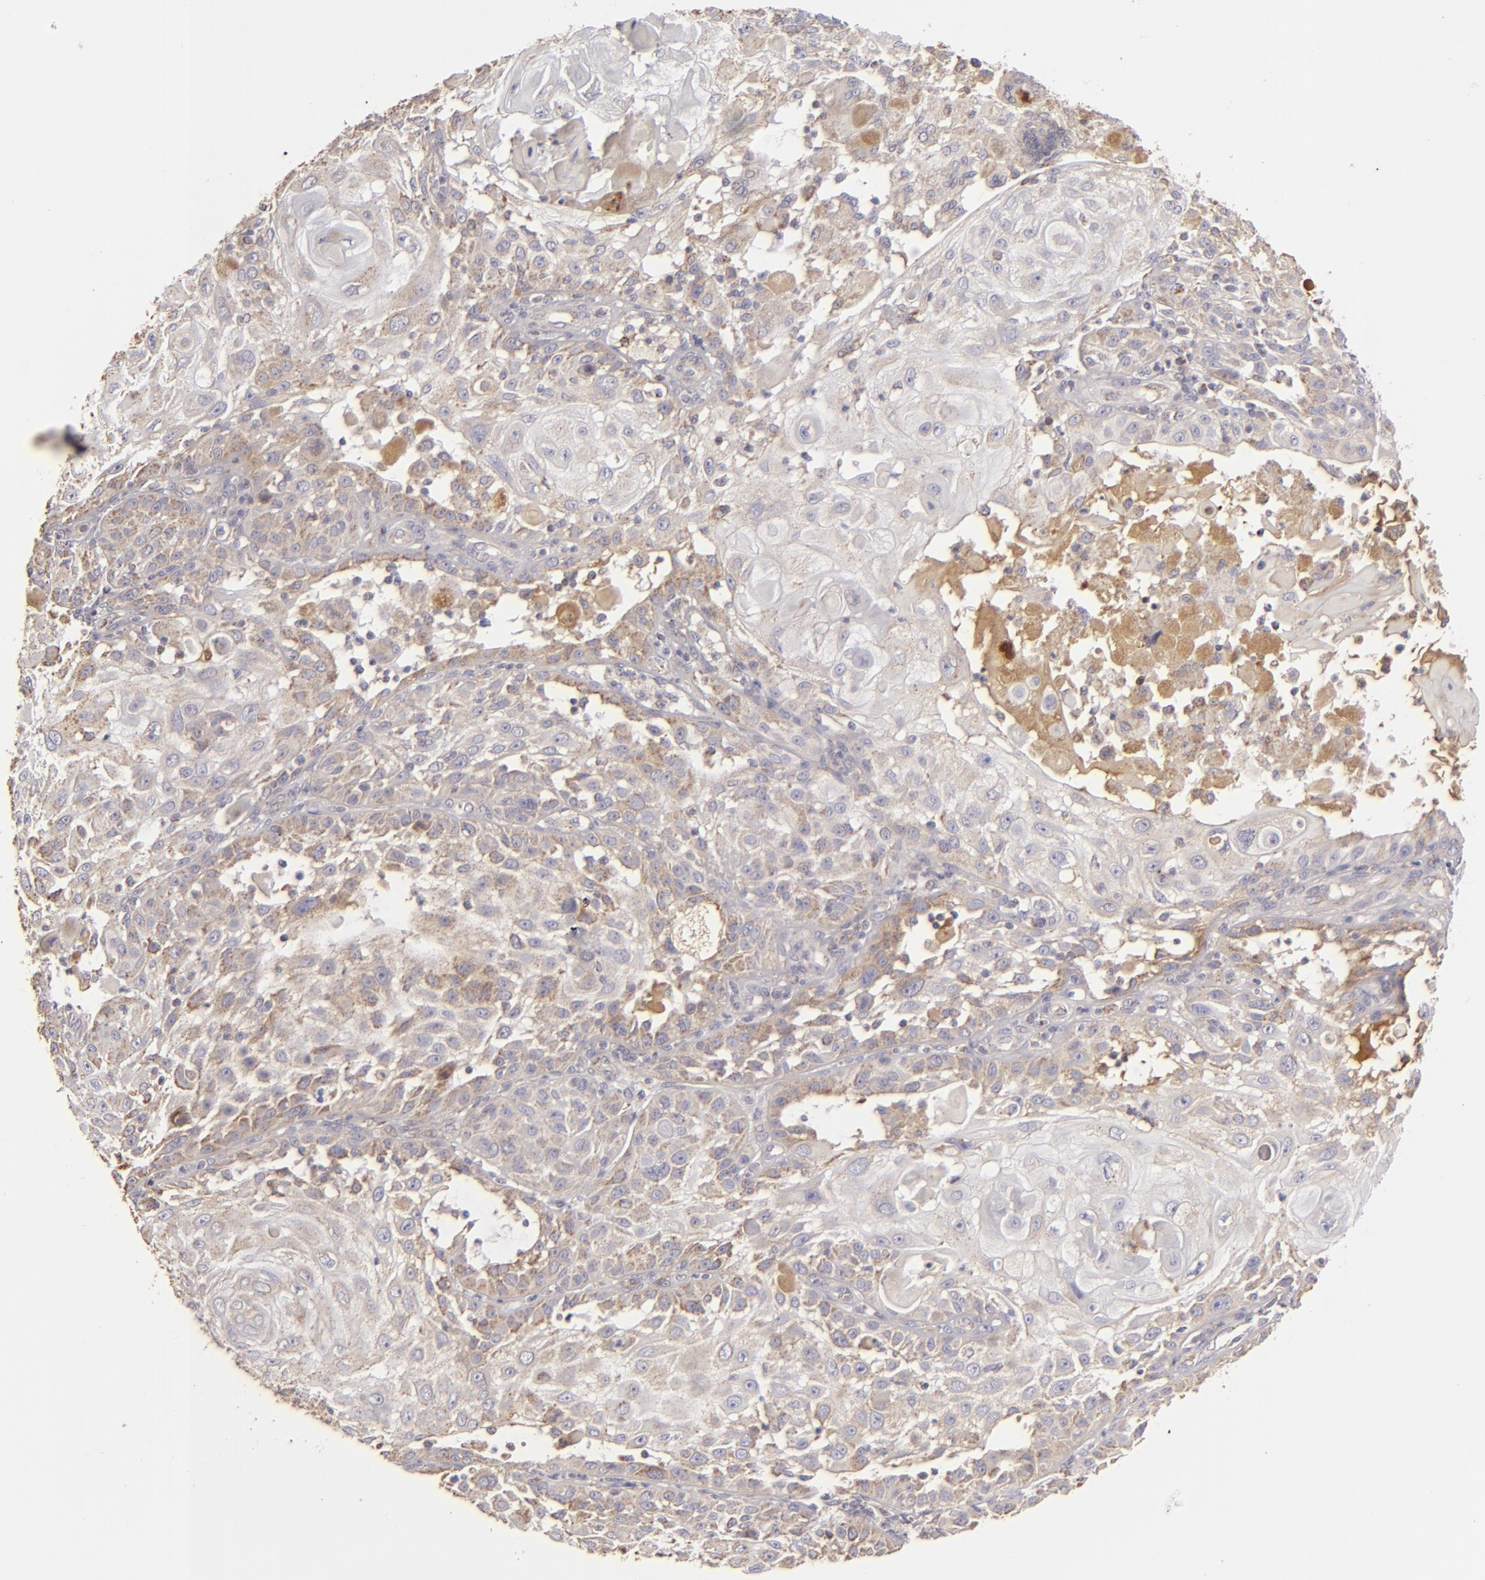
{"staining": {"intensity": "weak", "quantity": "25%-75%", "location": "cytoplasmic/membranous"}, "tissue": "skin cancer", "cell_type": "Tumor cells", "image_type": "cancer", "snomed": [{"axis": "morphology", "description": "Squamous cell carcinoma, NOS"}, {"axis": "topography", "description": "Skin"}], "caption": "A high-resolution image shows immunohistochemistry (IHC) staining of skin squamous cell carcinoma, which exhibits weak cytoplasmic/membranous expression in approximately 25%-75% of tumor cells.", "gene": "CFB", "patient": {"sex": "female", "age": 89}}